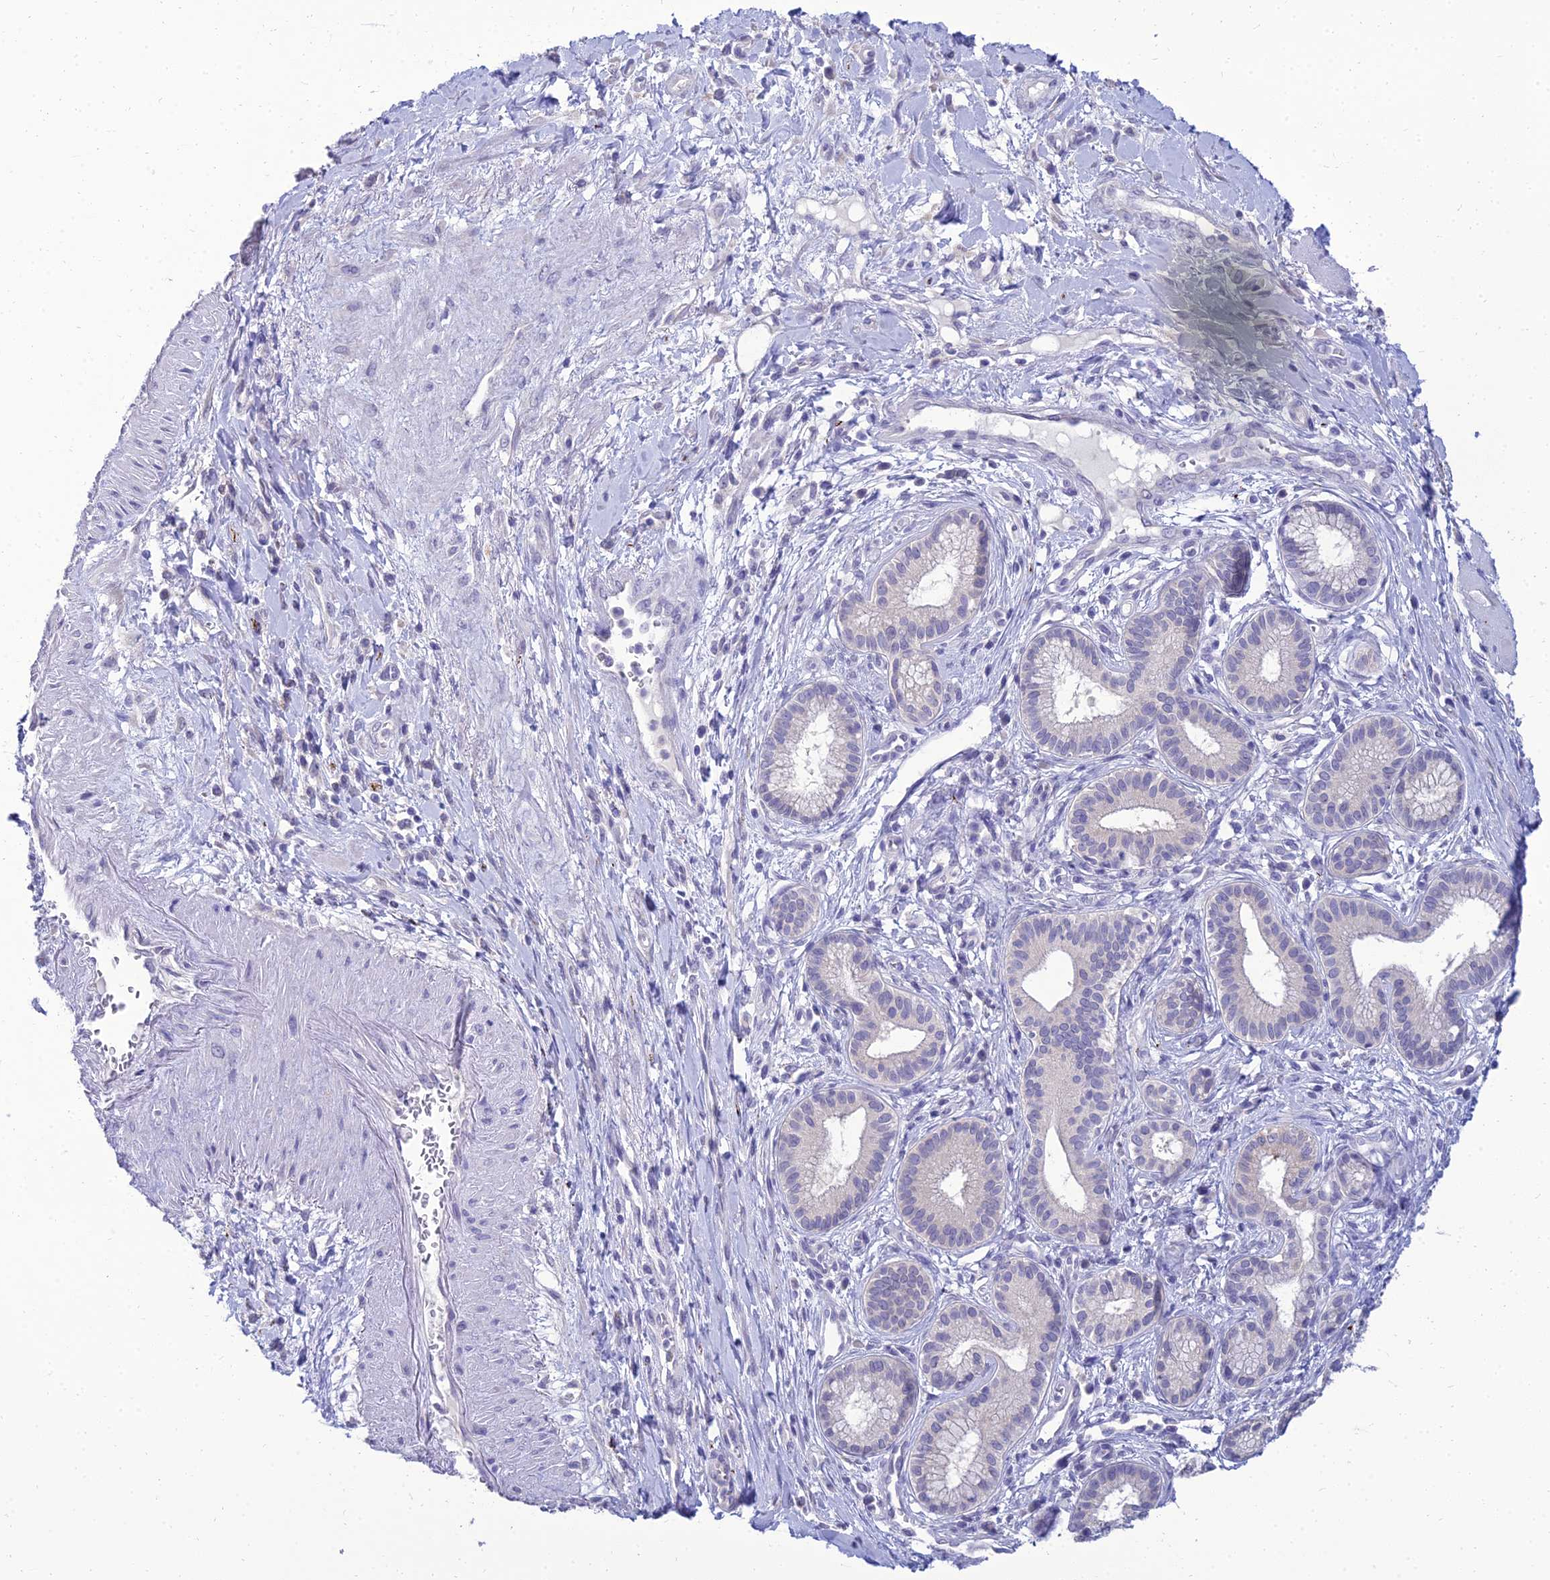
{"staining": {"intensity": "negative", "quantity": "none", "location": "none"}, "tissue": "pancreatic cancer", "cell_type": "Tumor cells", "image_type": "cancer", "snomed": [{"axis": "morphology", "description": "Adenocarcinoma, NOS"}, {"axis": "topography", "description": "Pancreas"}], "caption": "The image shows no staining of tumor cells in adenocarcinoma (pancreatic).", "gene": "NPY", "patient": {"sex": "male", "age": 72}}